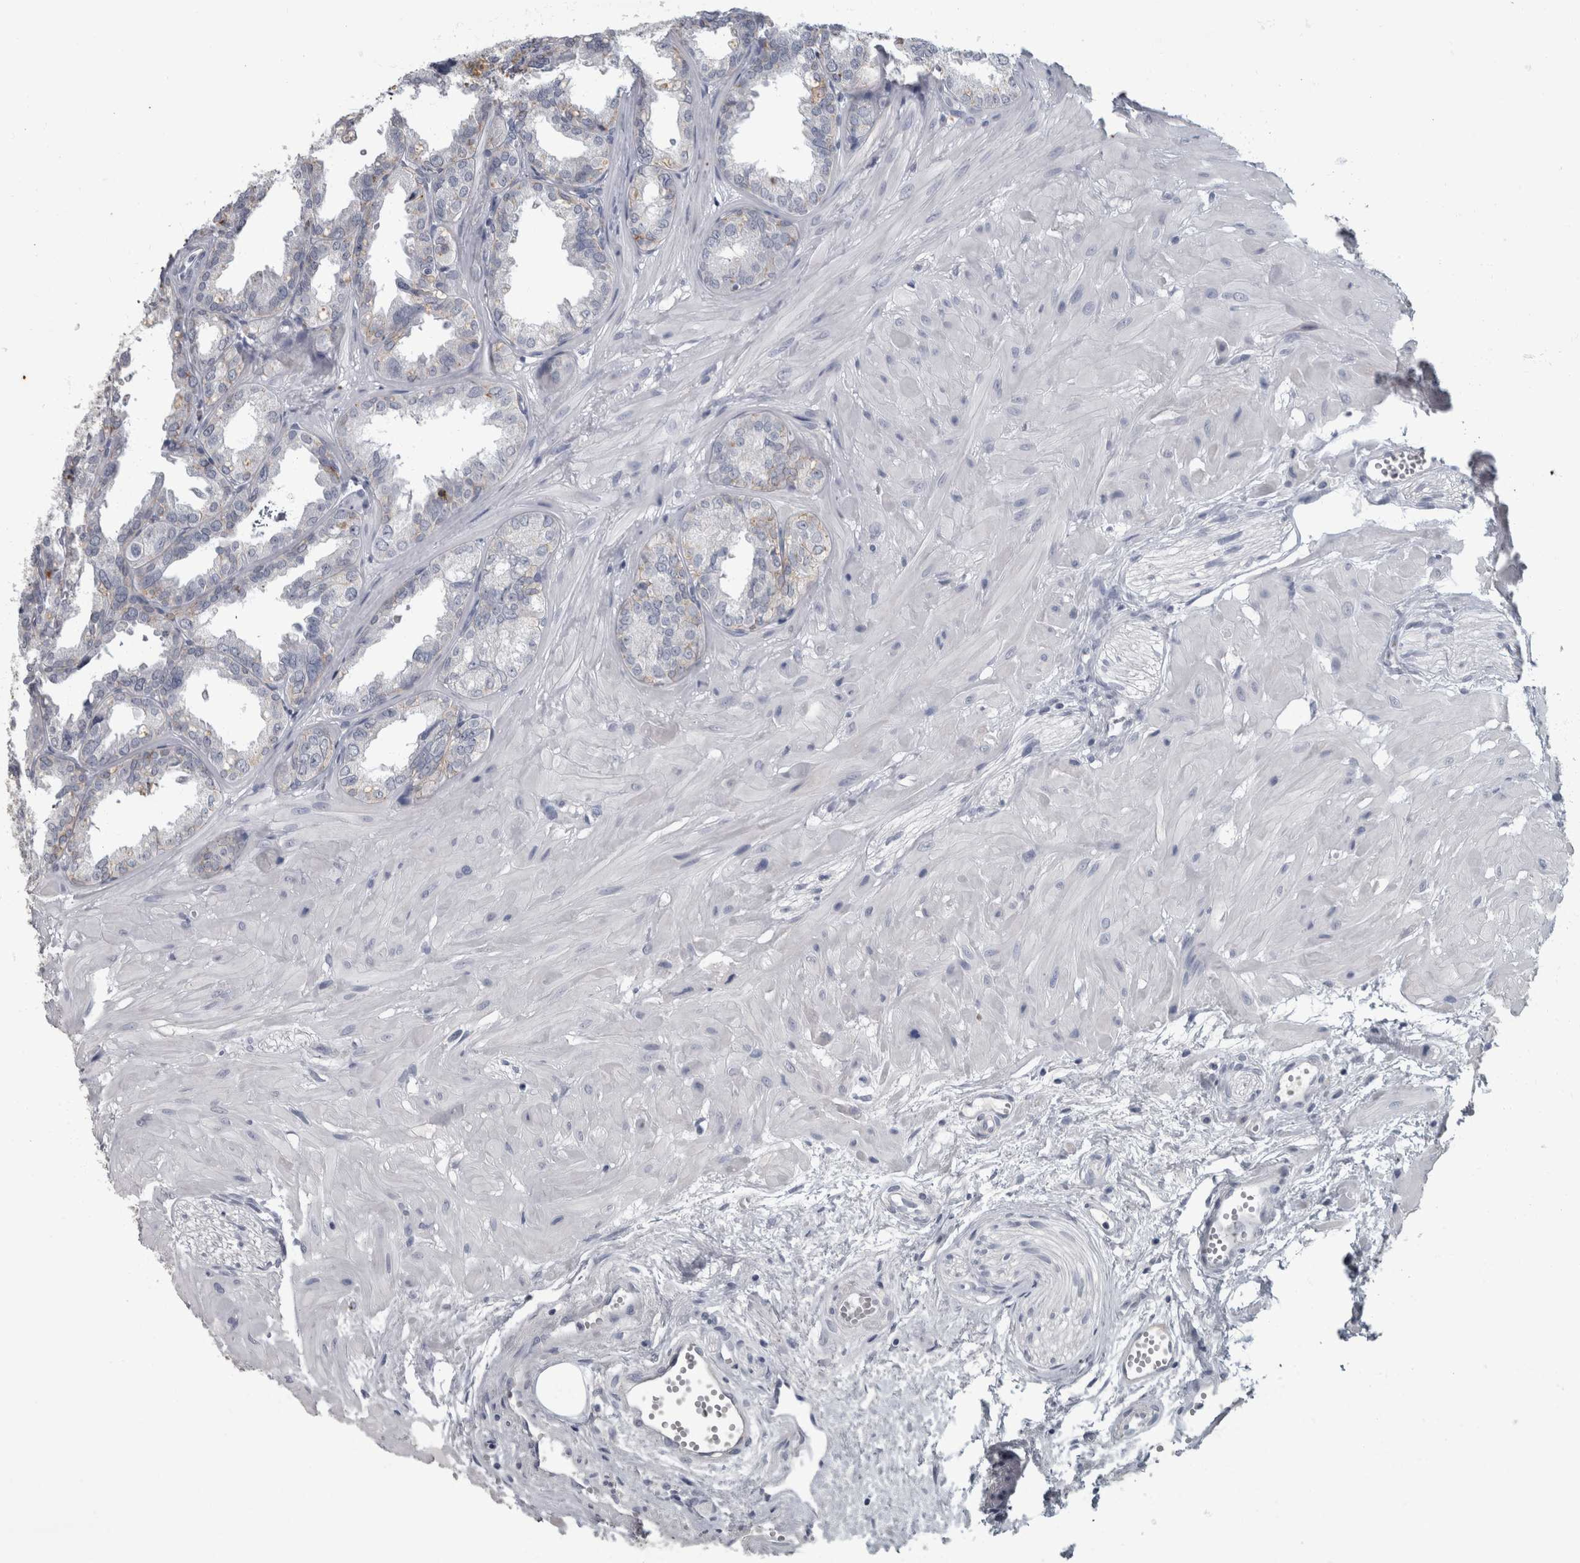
{"staining": {"intensity": "moderate", "quantity": "<25%", "location": "cytoplasmic/membranous"}, "tissue": "seminal vesicle", "cell_type": "Glandular cells", "image_type": "normal", "snomed": [{"axis": "morphology", "description": "Normal tissue, NOS"}, {"axis": "topography", "description": "Prostate"}, {"axis": "topography", "description": "Seminal veicle"}], "caption": "This image demonstrates IHC staining of unremarkable human seminal vesicle, with low moderate cytoplasmic/membranous positivity in about <25% of glandular cells.", "gene": "DSG2", "patient": {"sex": "male", "age": 51}}